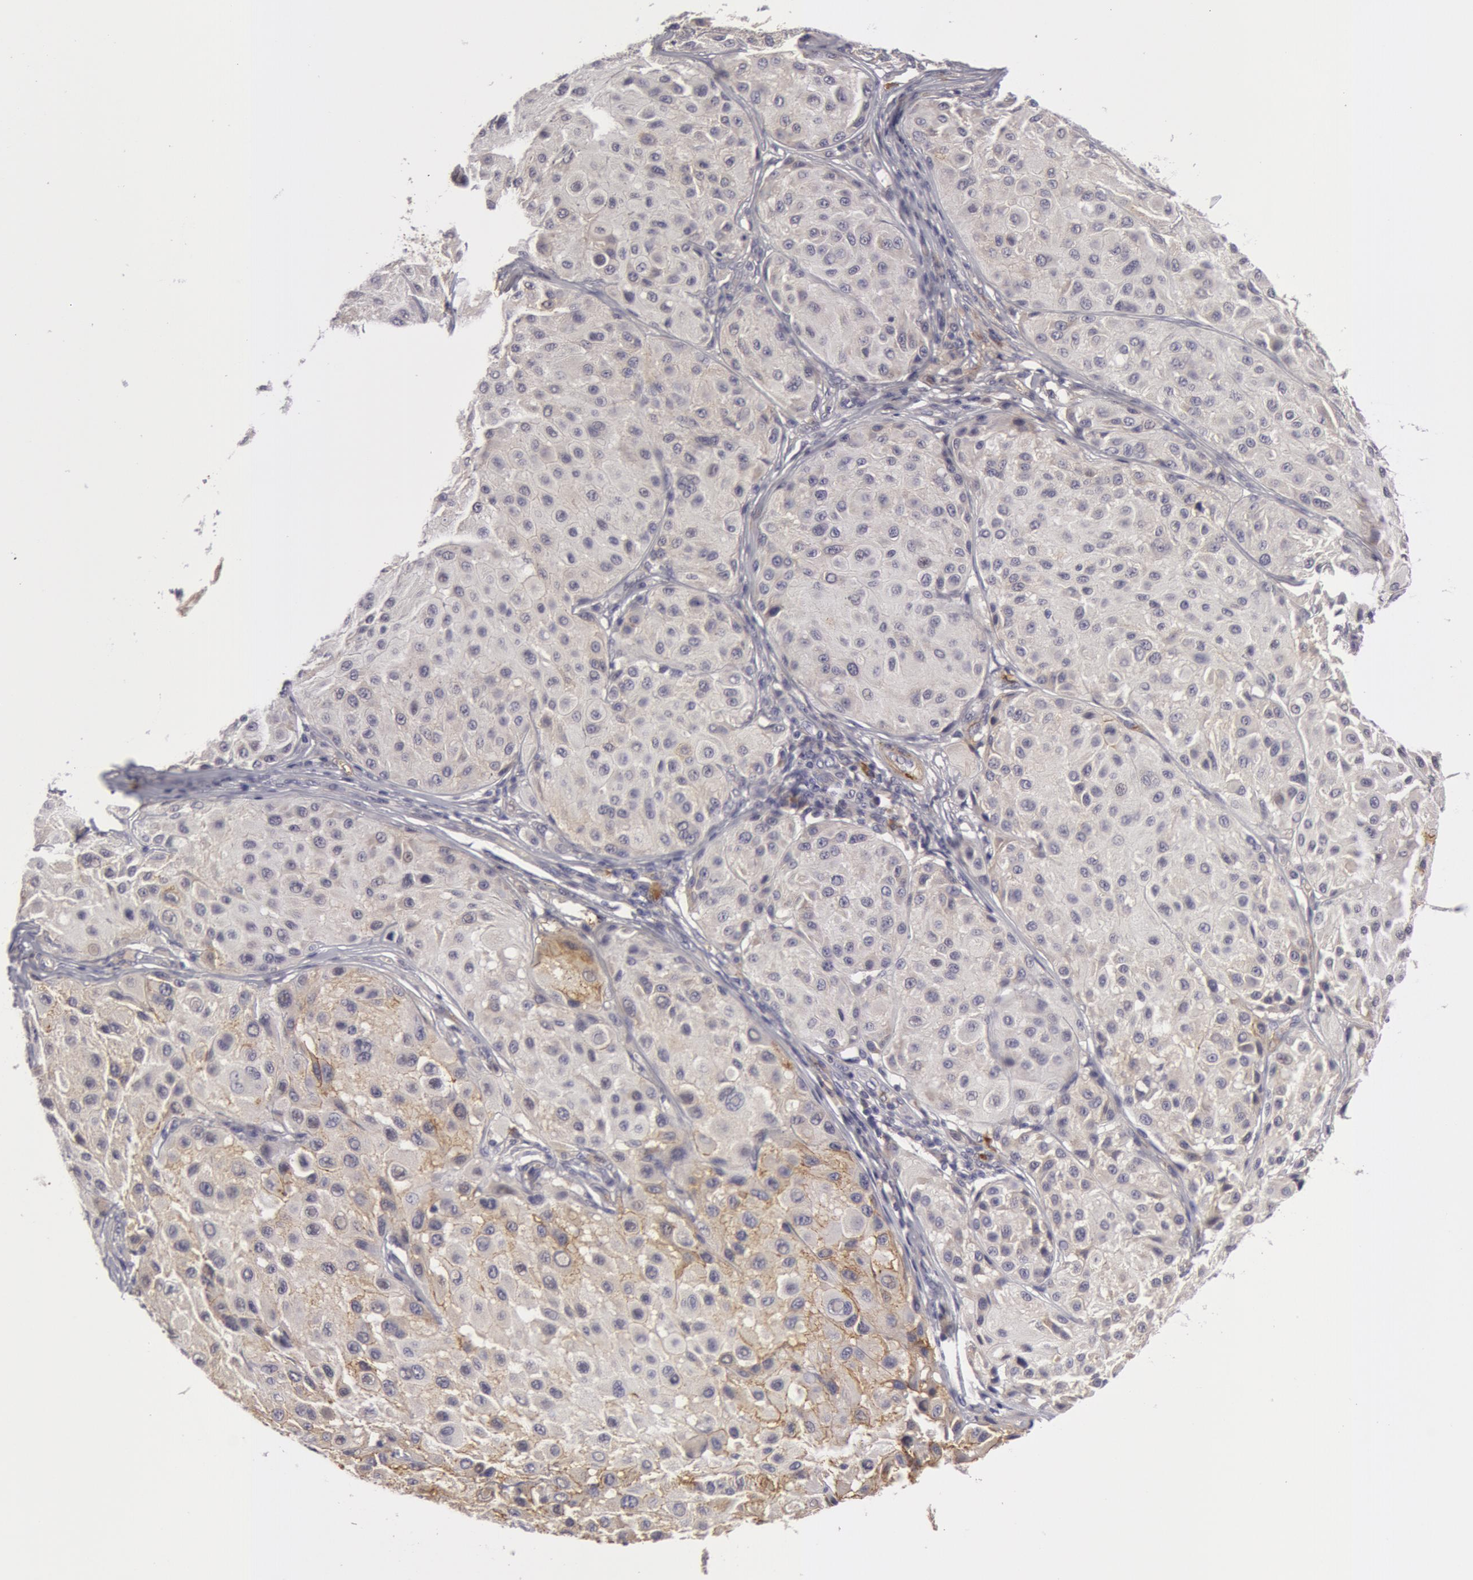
{"staining": {"intensity": "negative", "quantity": "none", "location": "none"}, "tissue": "melanoma", "cell_type": "Tumor cells", "image_type": "cancer", "snomed": [{"axis": "morphology", "description": "Malignant melanoma, NOS"}, {"axis": "topography", "description": "Skin"}], "caption": "Immunohistochemical staining of human melanoma reveals no significant expression in tumor cells.", "gene": "IL23A", "patient": {"sex": "male", "age": 36}}